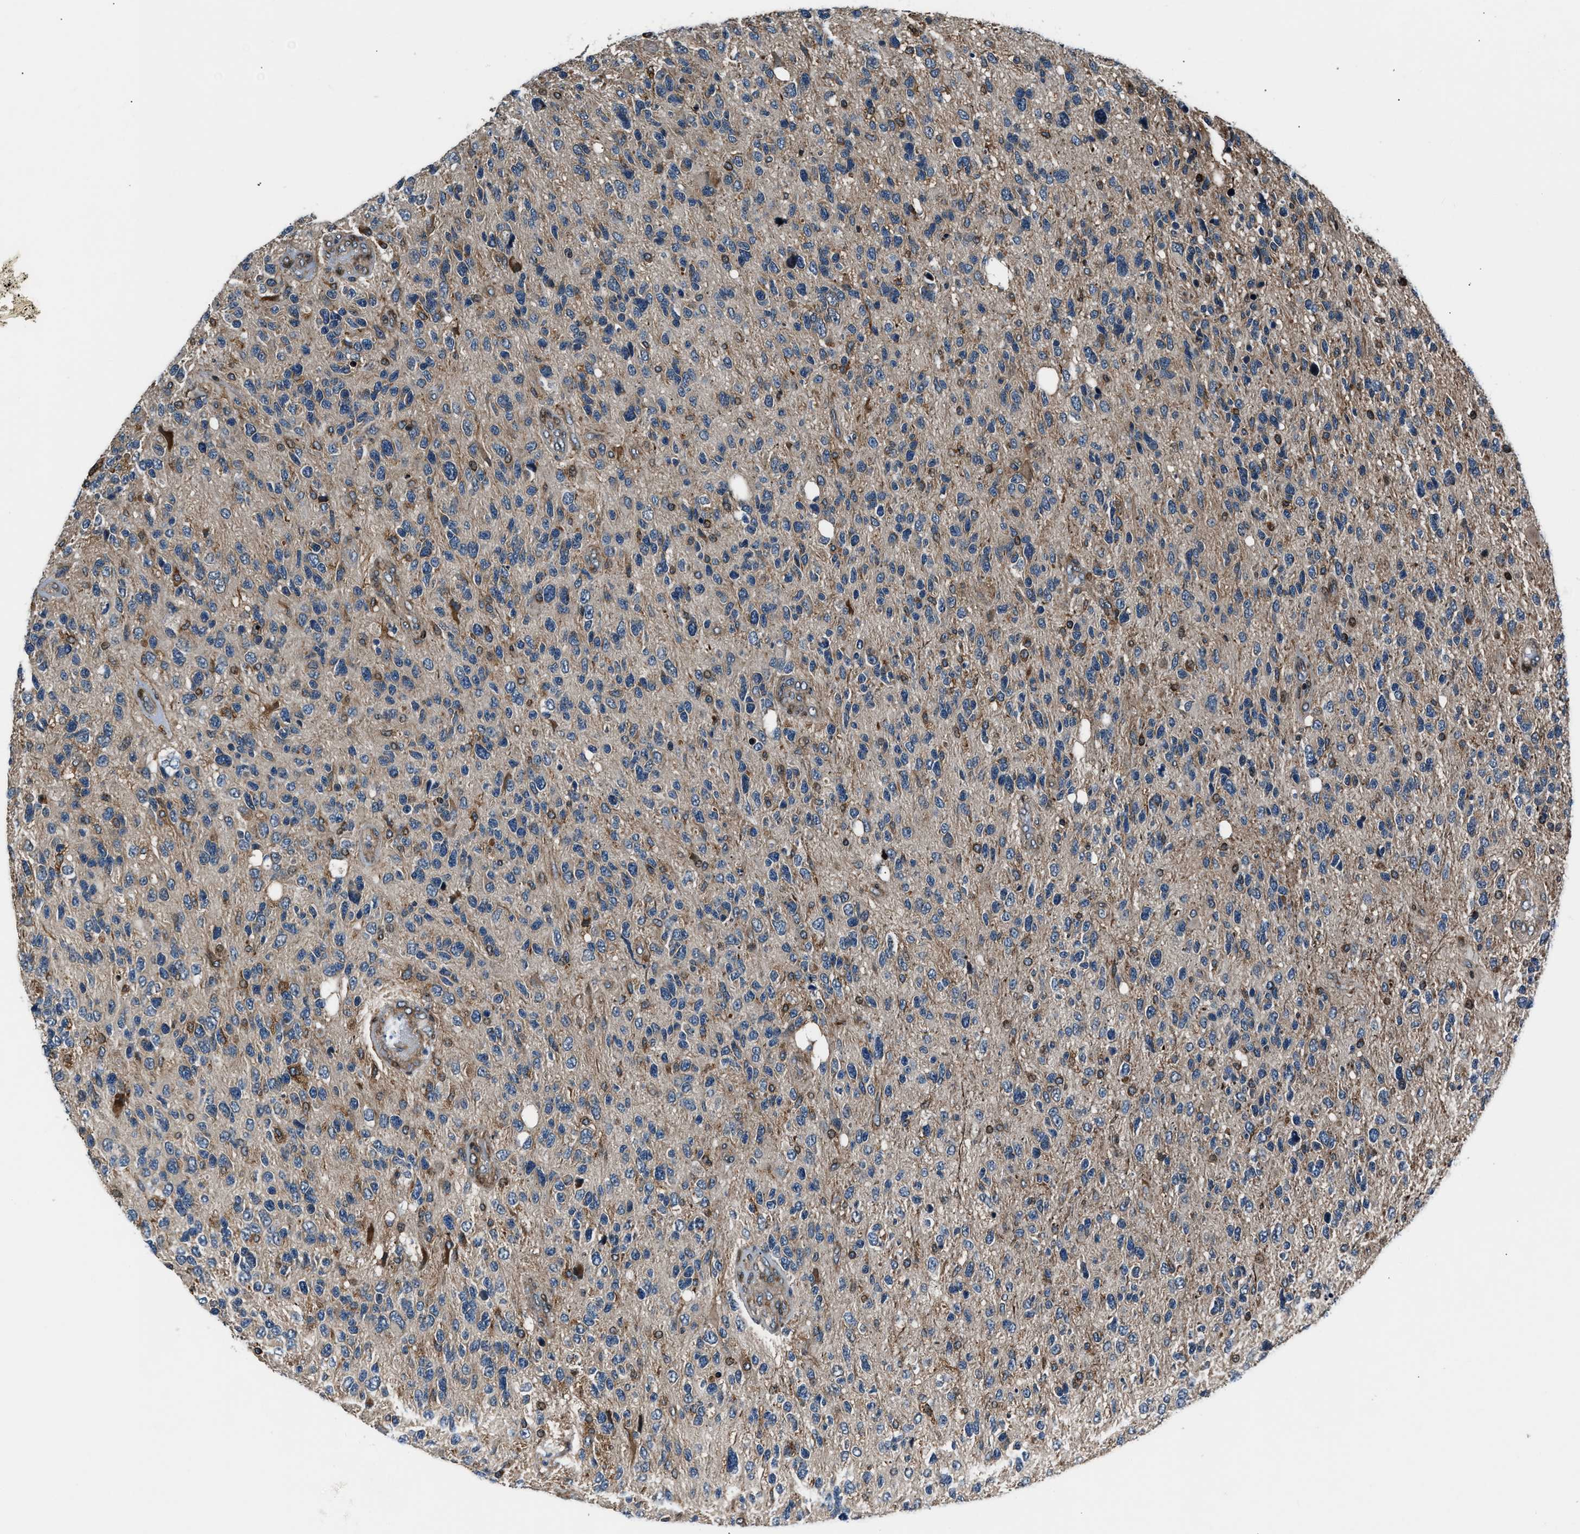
{"staining": {"intensity": "weak", "quantity": "<25%", "location": "cytoplasmic/membranous"}, "tissue": "glioma", "cell_type": "Tumor cells", "image_type": "cancer", "snomed": [{"axis": "morphology", "description": "Glioma, malignant, High grade"}, {"axis": "topography", "description": "Brain"}], "caption": "There is no significant positivity in tumor cells of malignant glioma (high-grade).", "gene": "DYNC2I1", "patient": {"sex": "female", "age": 58}}